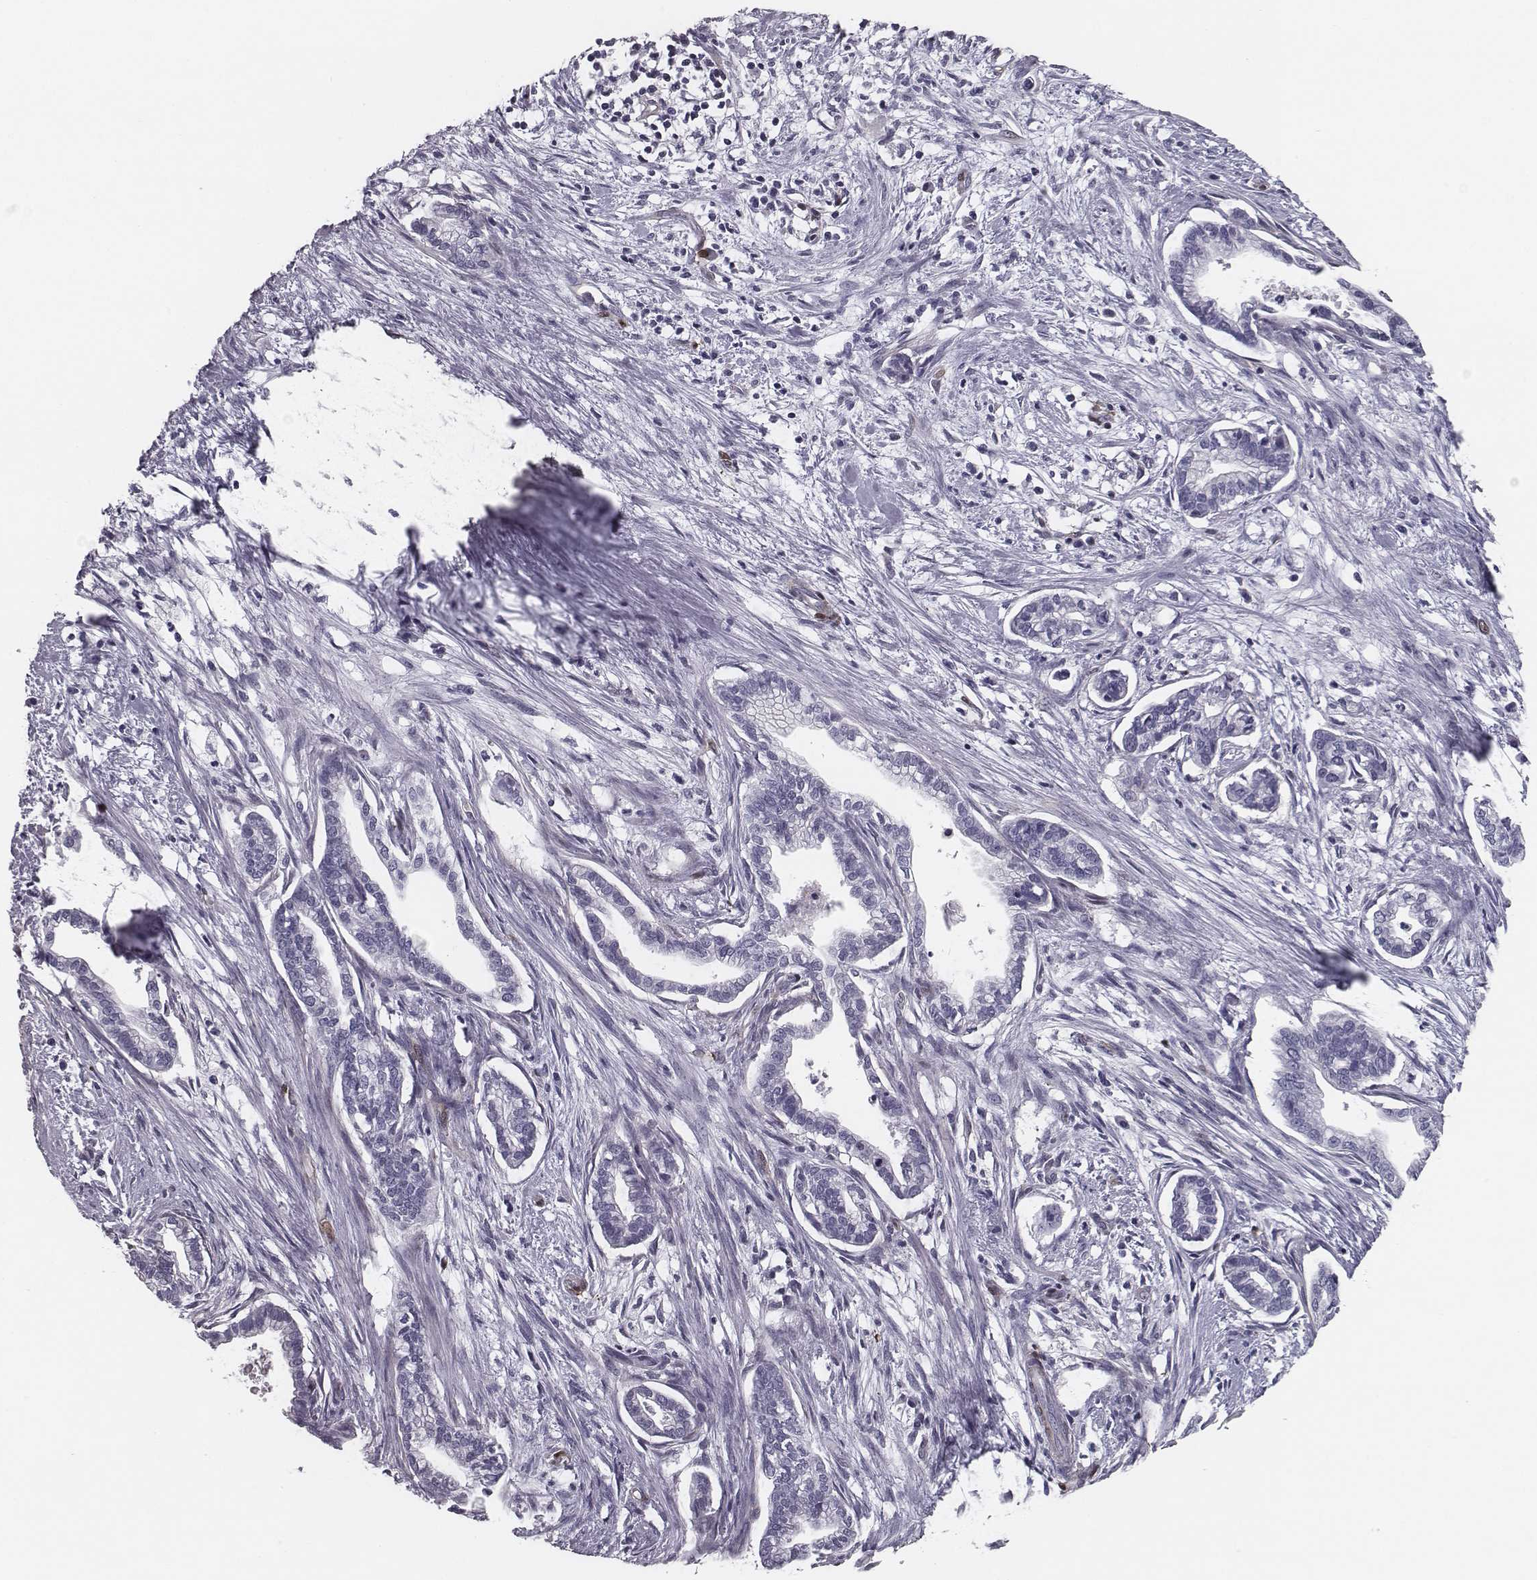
{"staining": {"intensity": "negative", "quantity": "none", "location": "none"}, "tissue": "cervical cancer", "cell_type": "Tumor cells", "image_type": "cancer", "snomed": [{"axis": "morphology", "description": "Adenocarcinoma, NOS"}, {"axis": "topography", "description": "Cervix"}], "caption": "The micrograph reveals no significant expression in tumor cells of cervical cancer. Nuclei are stained in blue.", "gene": "ISYNA1", "patient": {"sex": "female", "age": 62}}